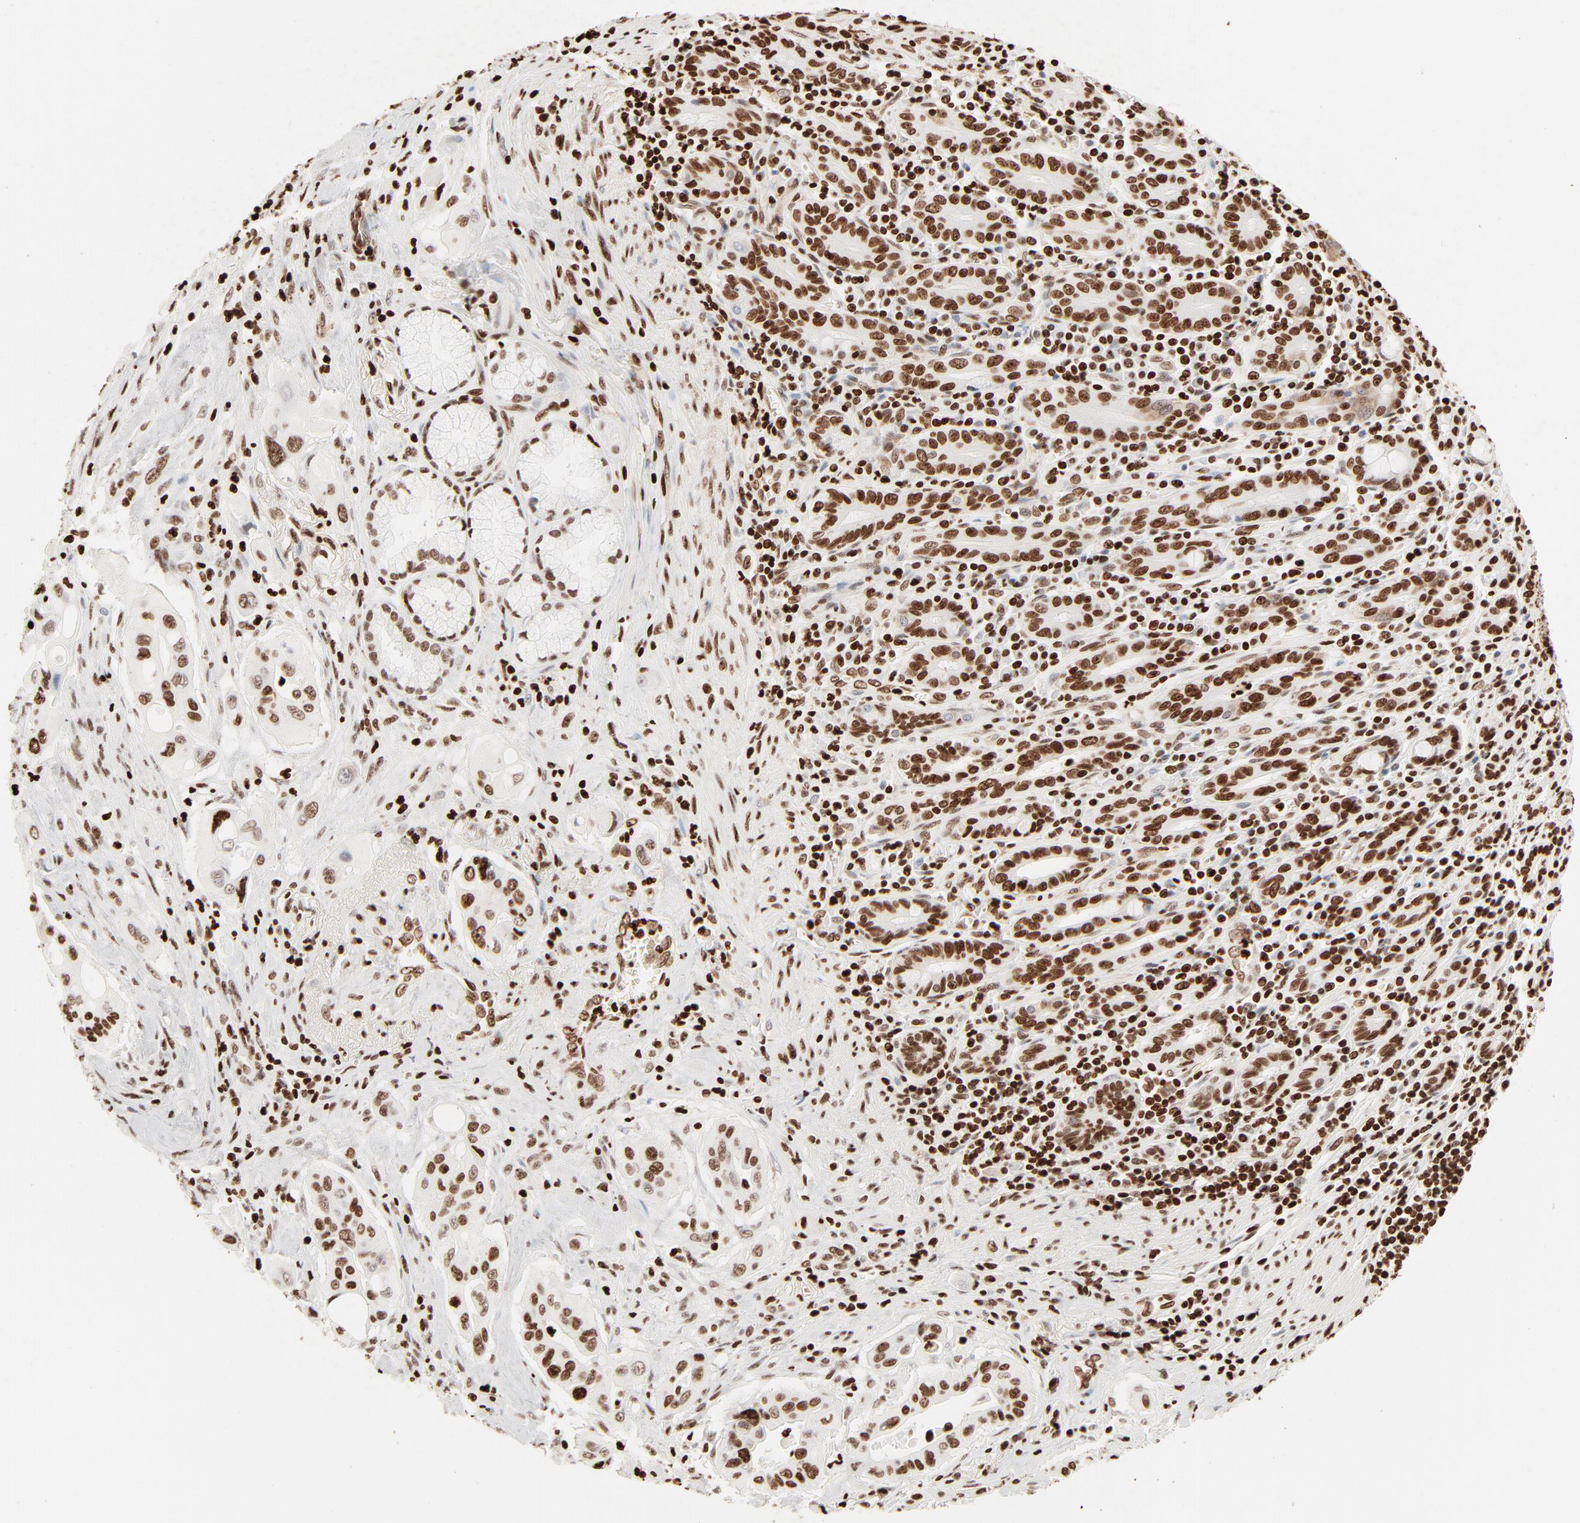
{"staining": {"intensity": "moderate", "quantity": ">75%", "location": "nuclear"}, "tissue": "pancreatic cancer", "cell_type": "Tumor cells", "image_type": "cancer", "snomed": [{"axis": "morphology", "description": "Adenocarcinoma, NOS"}, {"axis": "topography", "description": "Pancreas"}], "caption": "This is an image of IHC staining of pancreatic adenocarcinoma, which shows moderate staining in the nuclear of tumor cells.", "gene": "HMGB2", "patient": {"sex": "male", "age": 77}}